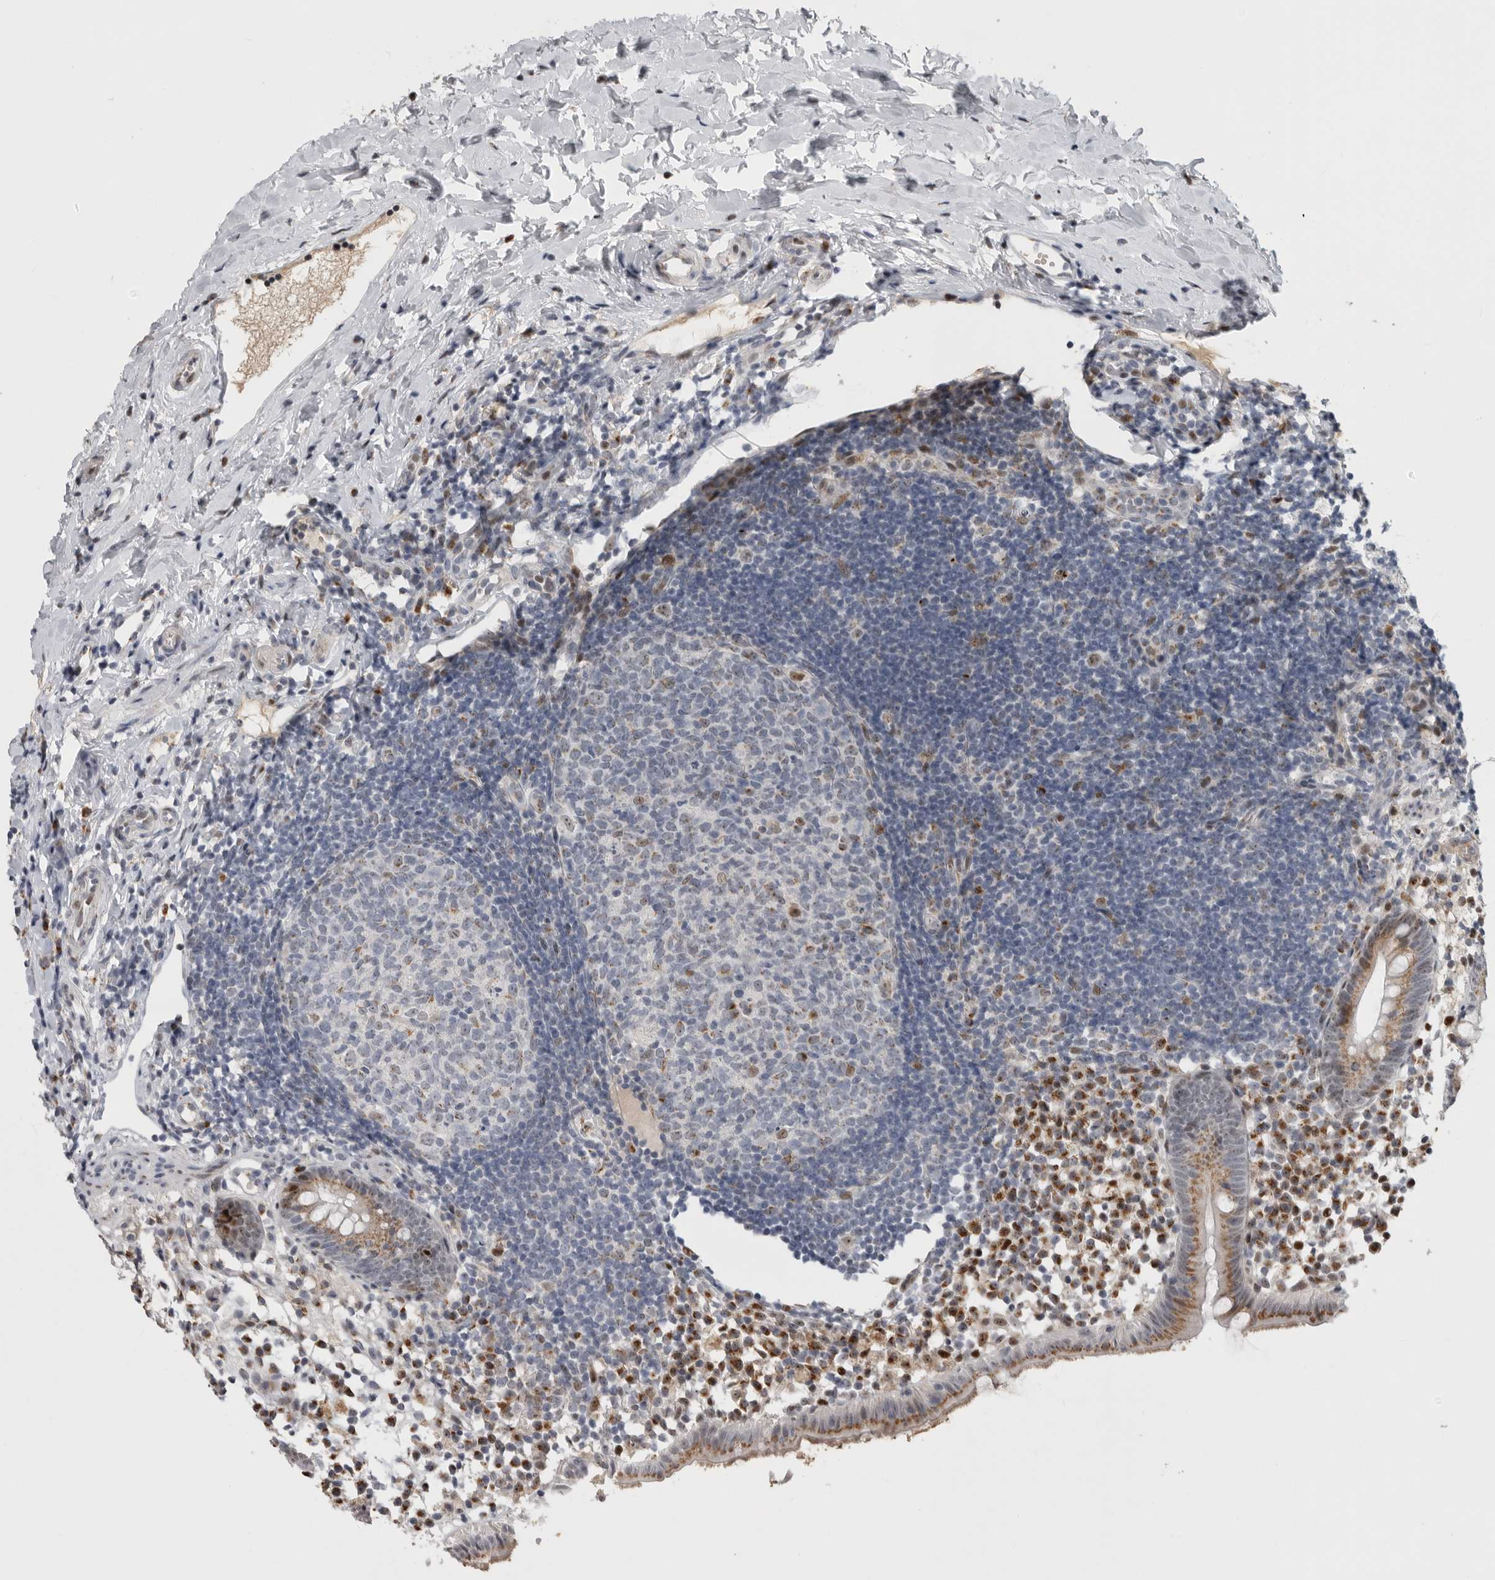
{"staining": {"intensity": "moderate", "quantity": "25%-75%", "location": "cytoplasmic/membranous"}, "tissue": "appendix", "cell_type": "Glandular cells", "image_type": "normal", "snomed": [{"axis": "morphology", "description": "Normal tissue, NOS"}, {"axis": "topography", "description": "Appendix"}], "caption": "The immunohistochemical stain shows moderate cytoplasmic/membranous staining in glandular cells of normal appendix. Immunohistochemistry stains the protein of interest in brown and the nuclei are stained blue.", "gene": "PCMTD1", "patient": {"sex": "female", "age": 20}}